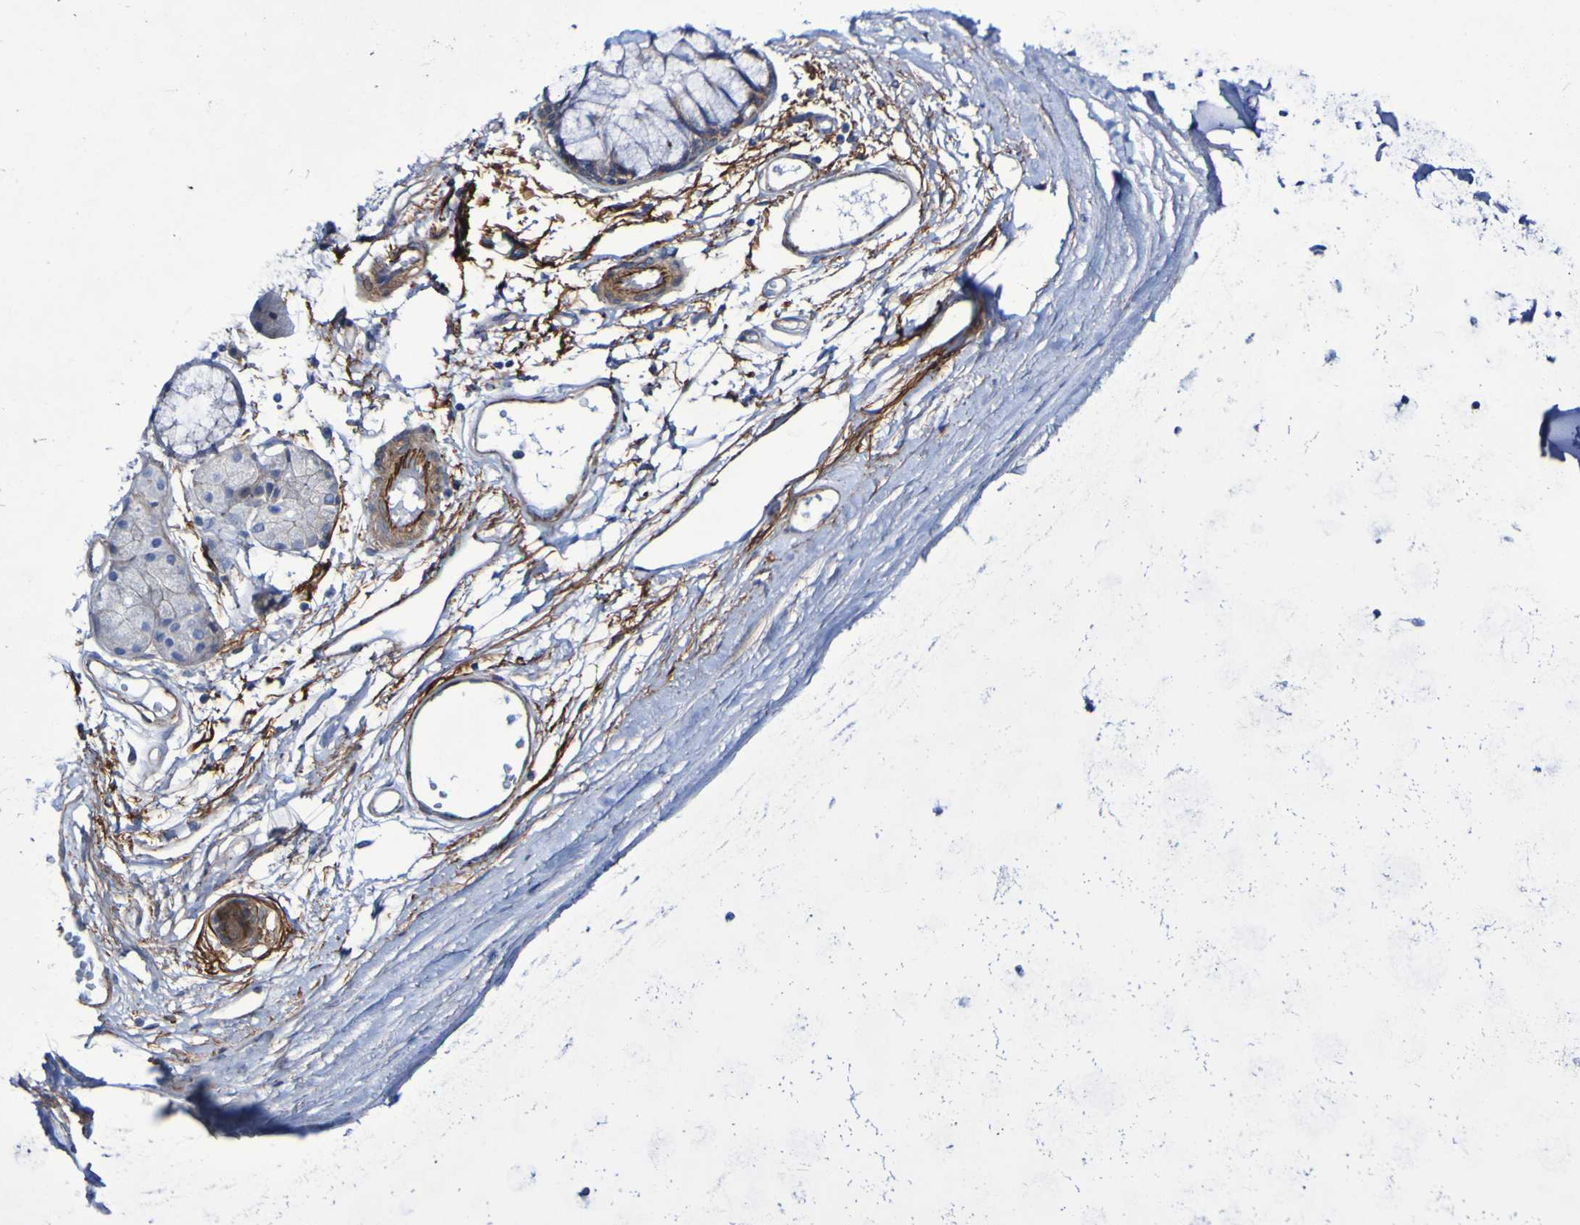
{"staining": {"intensity": "negative", "quantity": "none", "location": "none"}, "tissue": "adipose tissue", "cell_type": "Adipocytes", "image_type": "normal", "snomed": [{"axis": "morphology", "description": "Normal tissue, NOS"}, {"axis": "topography", "description": "Cartilage tissue"}, {"axis": "topography", "description": "Bronchus"}], "caption": "The immunohistochemistry histopathology image has no significant staining in adipocytes of adipose tissue.", "gene": "LPP", "patient": {"sex": "female", "age": 73}}